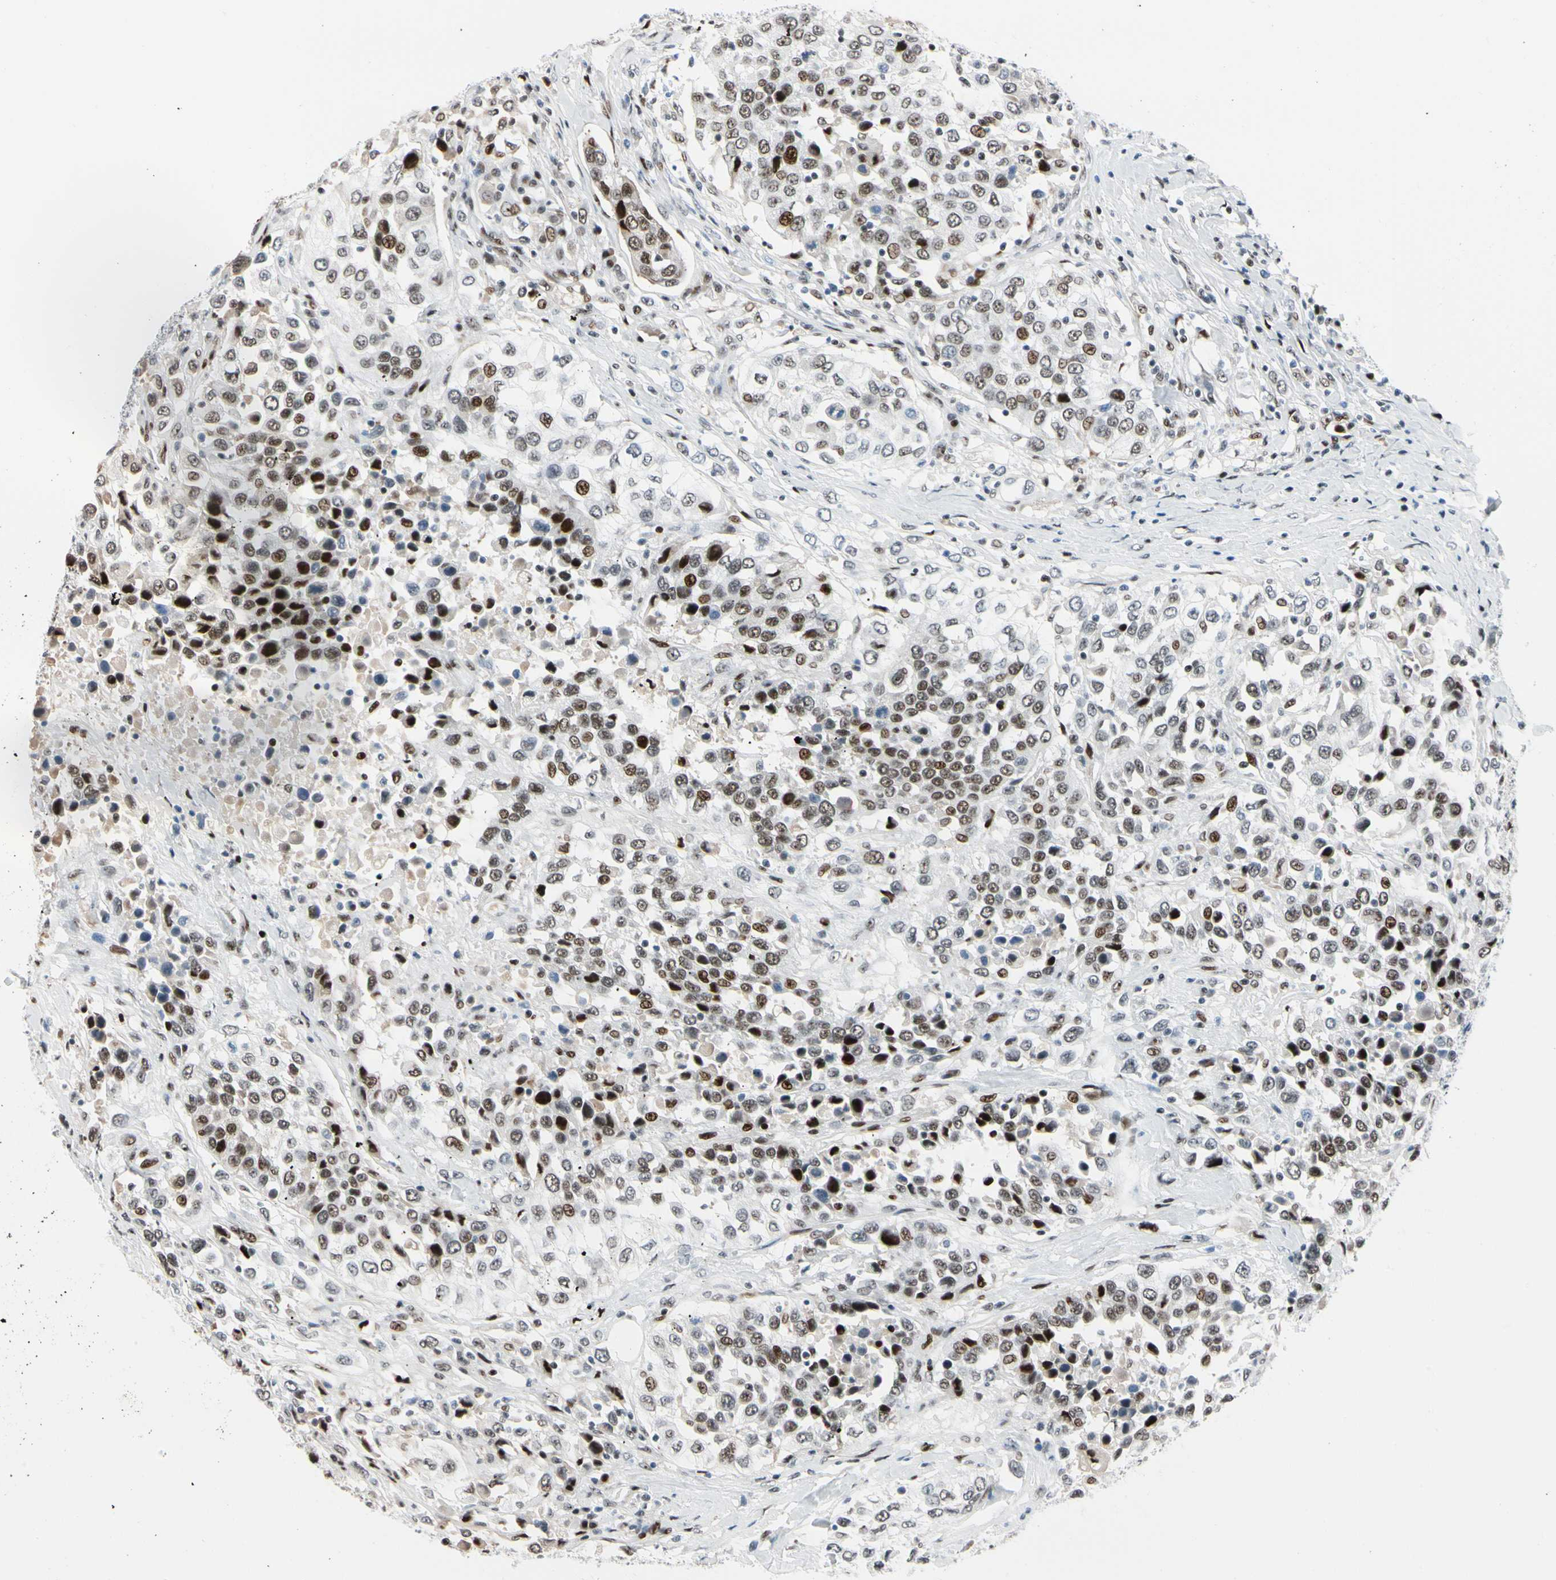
{"staining": {"intensity": "moderate", "quantity": "25%-75%", "location": "nuclear"}, "tissue": "urothelial cancer", "cell_type": "Tumor cells", "image_type": "cancer", "snomed": [{"axis": "morphology", "description": "Urothelial carcinoma, High grade"}, {"axis": "topography", "description": "Urinary bladder"}], "caption": "Protein expression by IHC shows moderate nuclear positivity in about 25%-75% of tumor cells in high-grade urothelial carcinoma.", "gene": "FOXO3", "patient": {"sex": "female", "age": 80}}